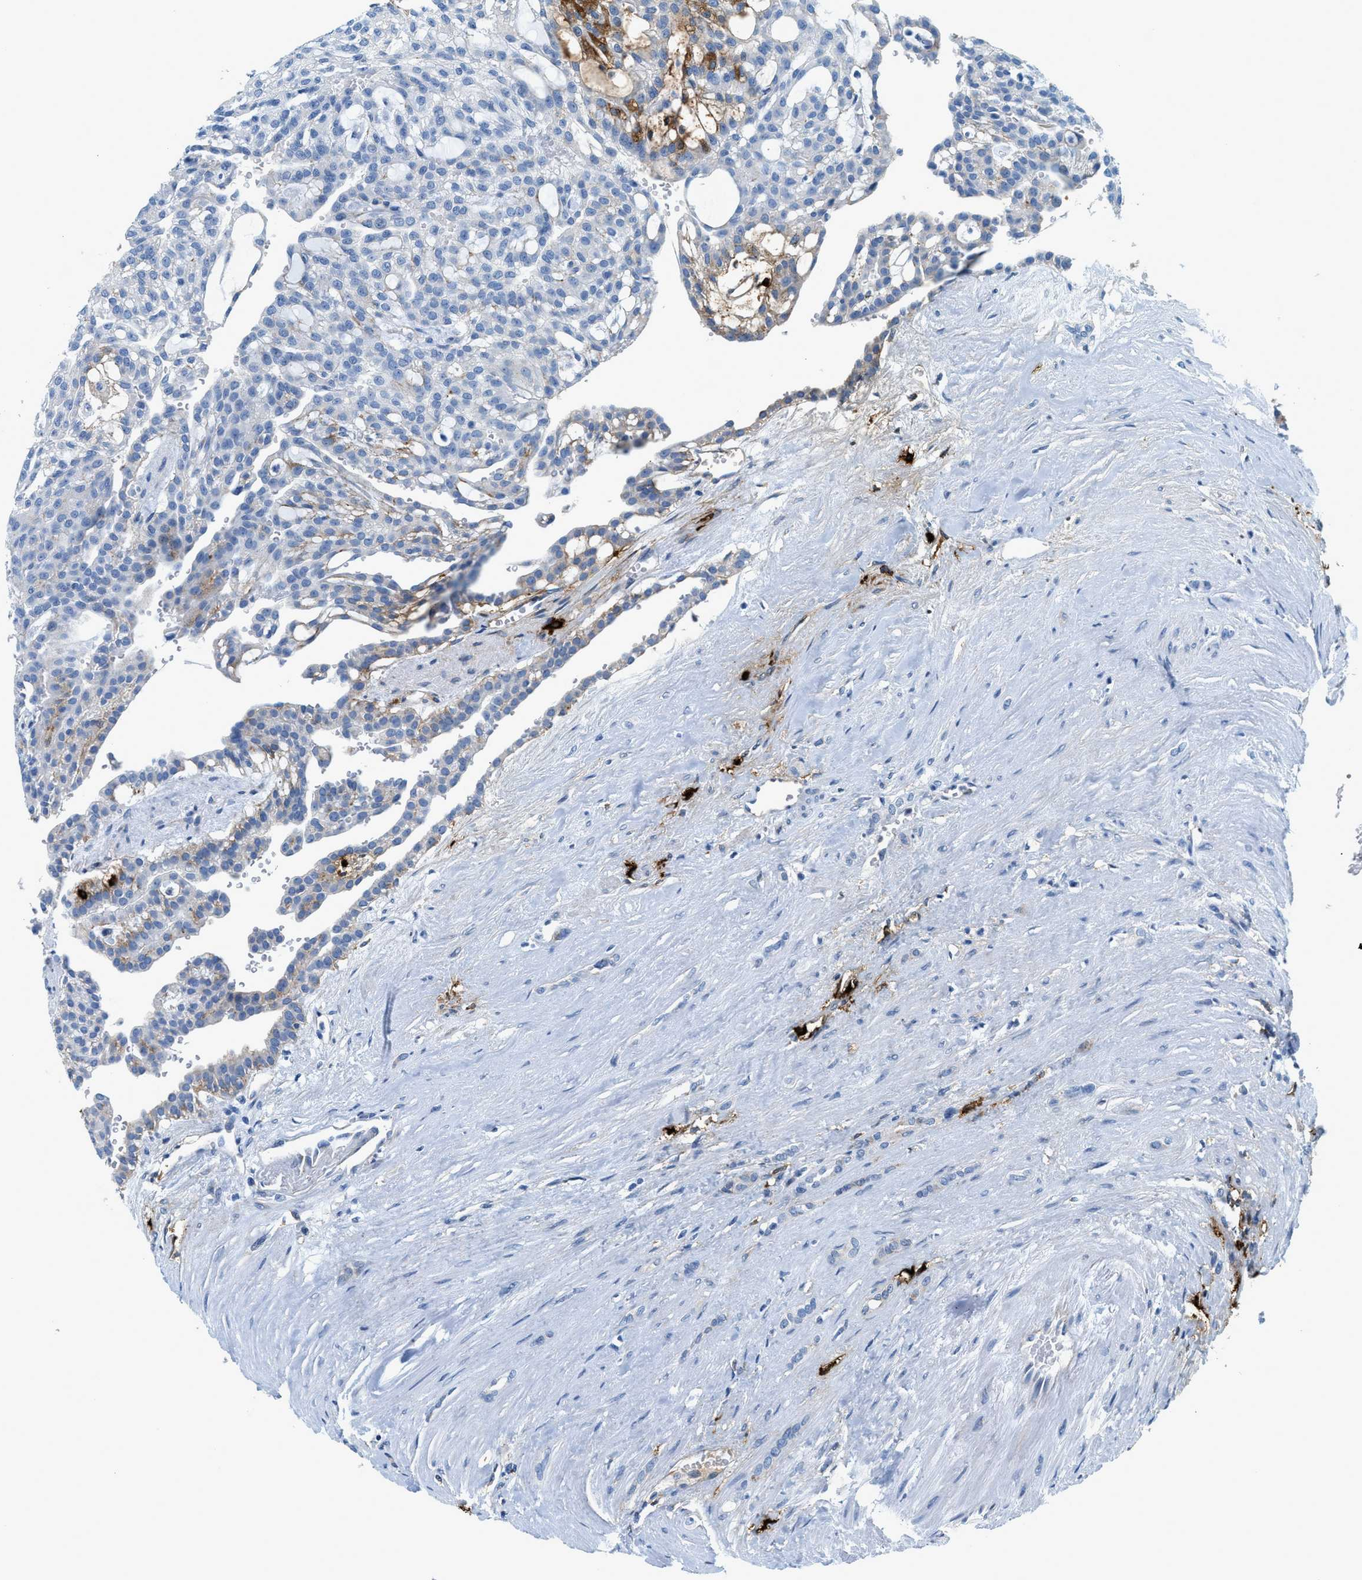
{"staining": {"intensity": "negative", "quantity": "none", "location": "none"}, "tissue": "renal cancer", "cell_type": "Tumor cells", "image_type": "cancer", "snomed": [{"axis": "morphology", "description": "Adenocarcinoma, NOS"}, {"axis": "topography", "description": "Kidney"}], "caption": "Micrograph shows no protein staining in tumor cells of renal cancer tissue.", "gene": "TPSAB1", "patient": {"sex": "male", "age": 63}}